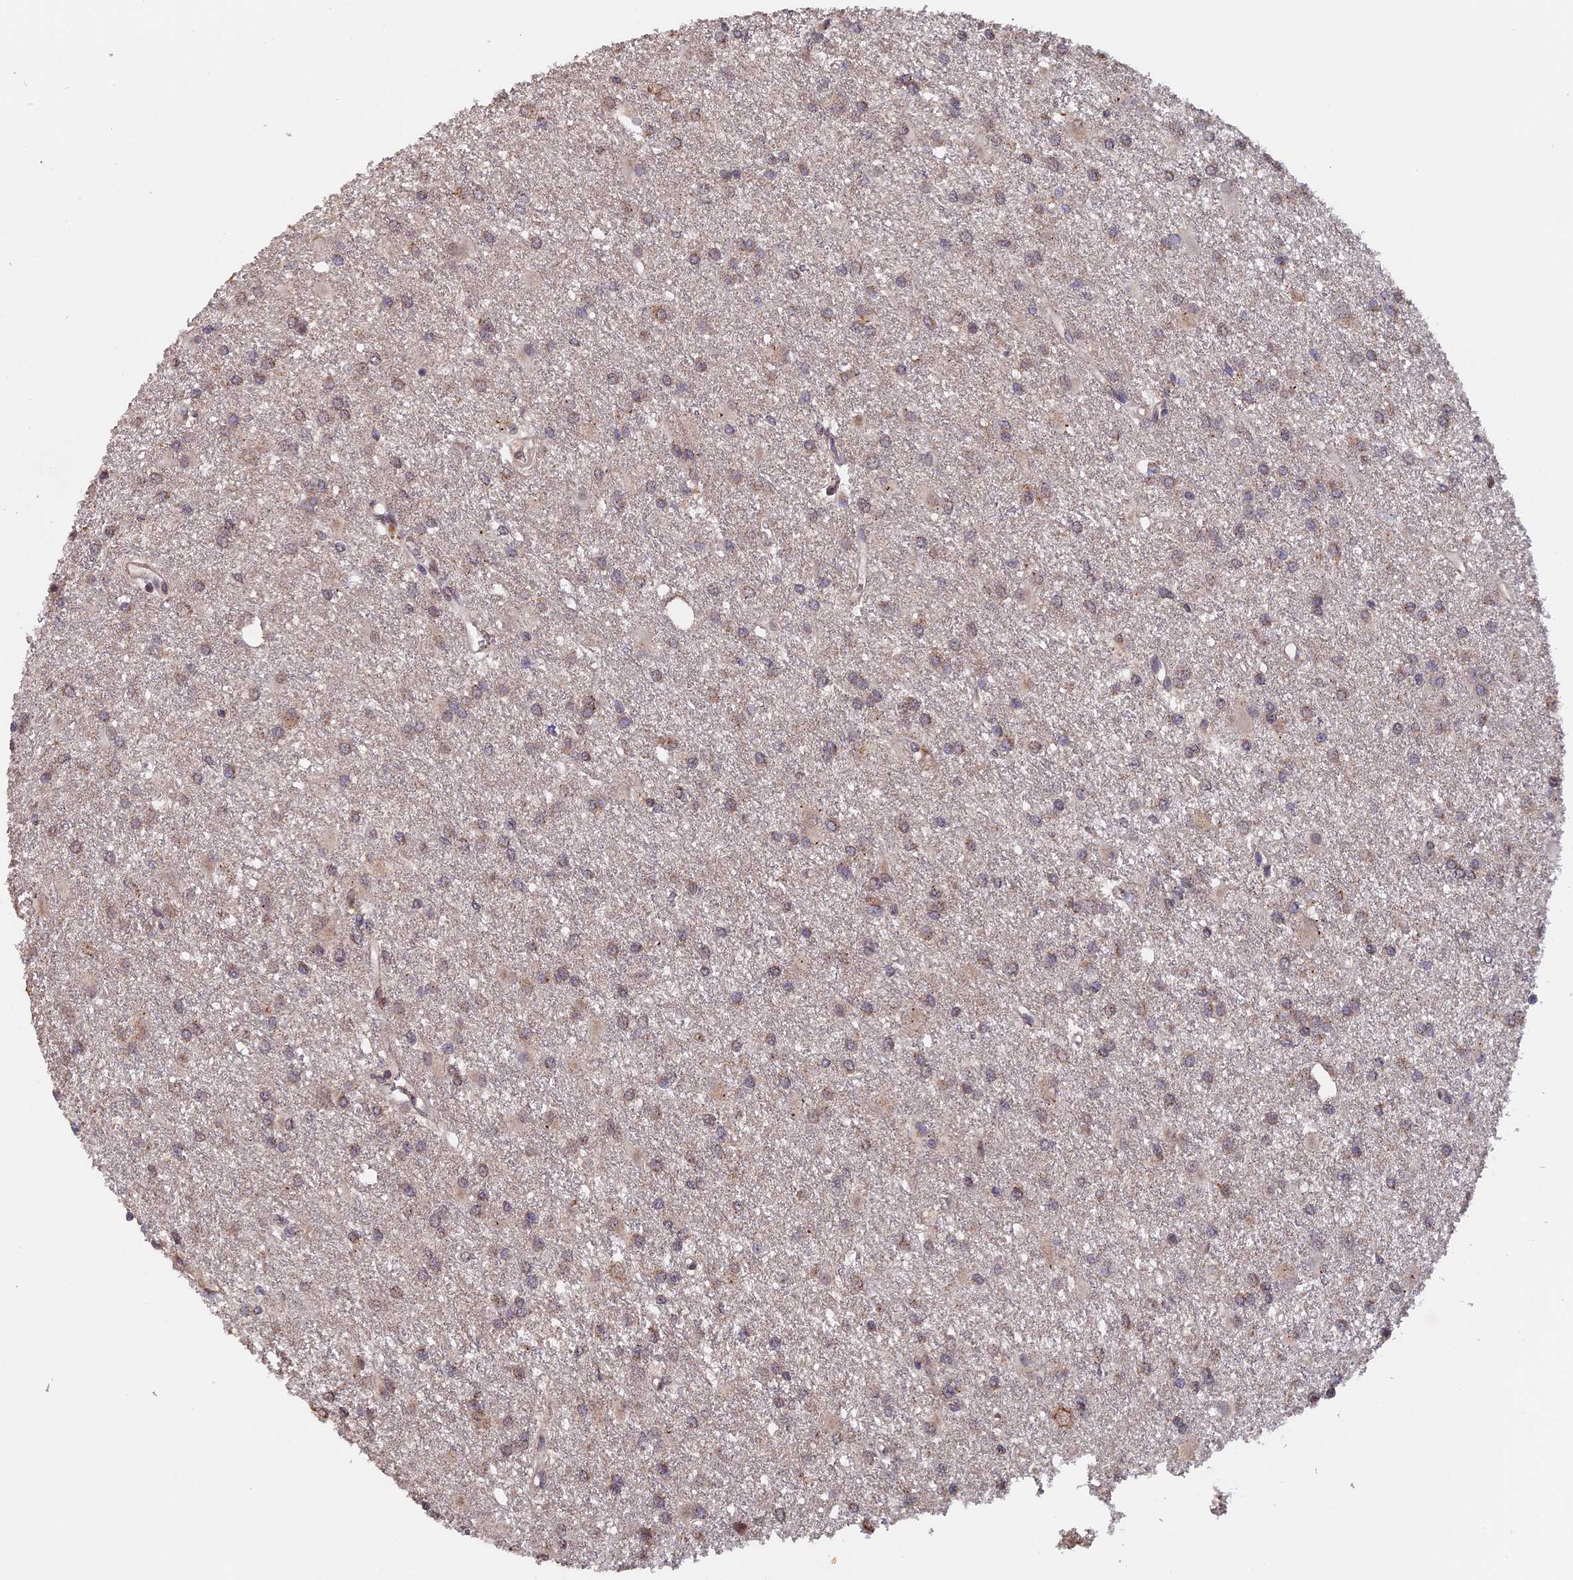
{"staining": {"intensity": "weak", "quantity": "25%-75%", "location": "cytoplasmic/membranous"}, "tissue": "glioma", "cell_type": "Tumor cells", "image_type": "cancer", "snomed": [{"axis": "morphology", "description": "Glioma, malignant, High grade"}, {"axis": "topography", "description": "Brain"}], "caption": "A histopathology image showing weak cytoplasmic/membranous positivity in approximately 25%-75% of tumor cells in glioma, as visualized by brown immunohistochemical staining.", "gene": "PIGQ", "patient": {"sex": "female", "age": 50}}